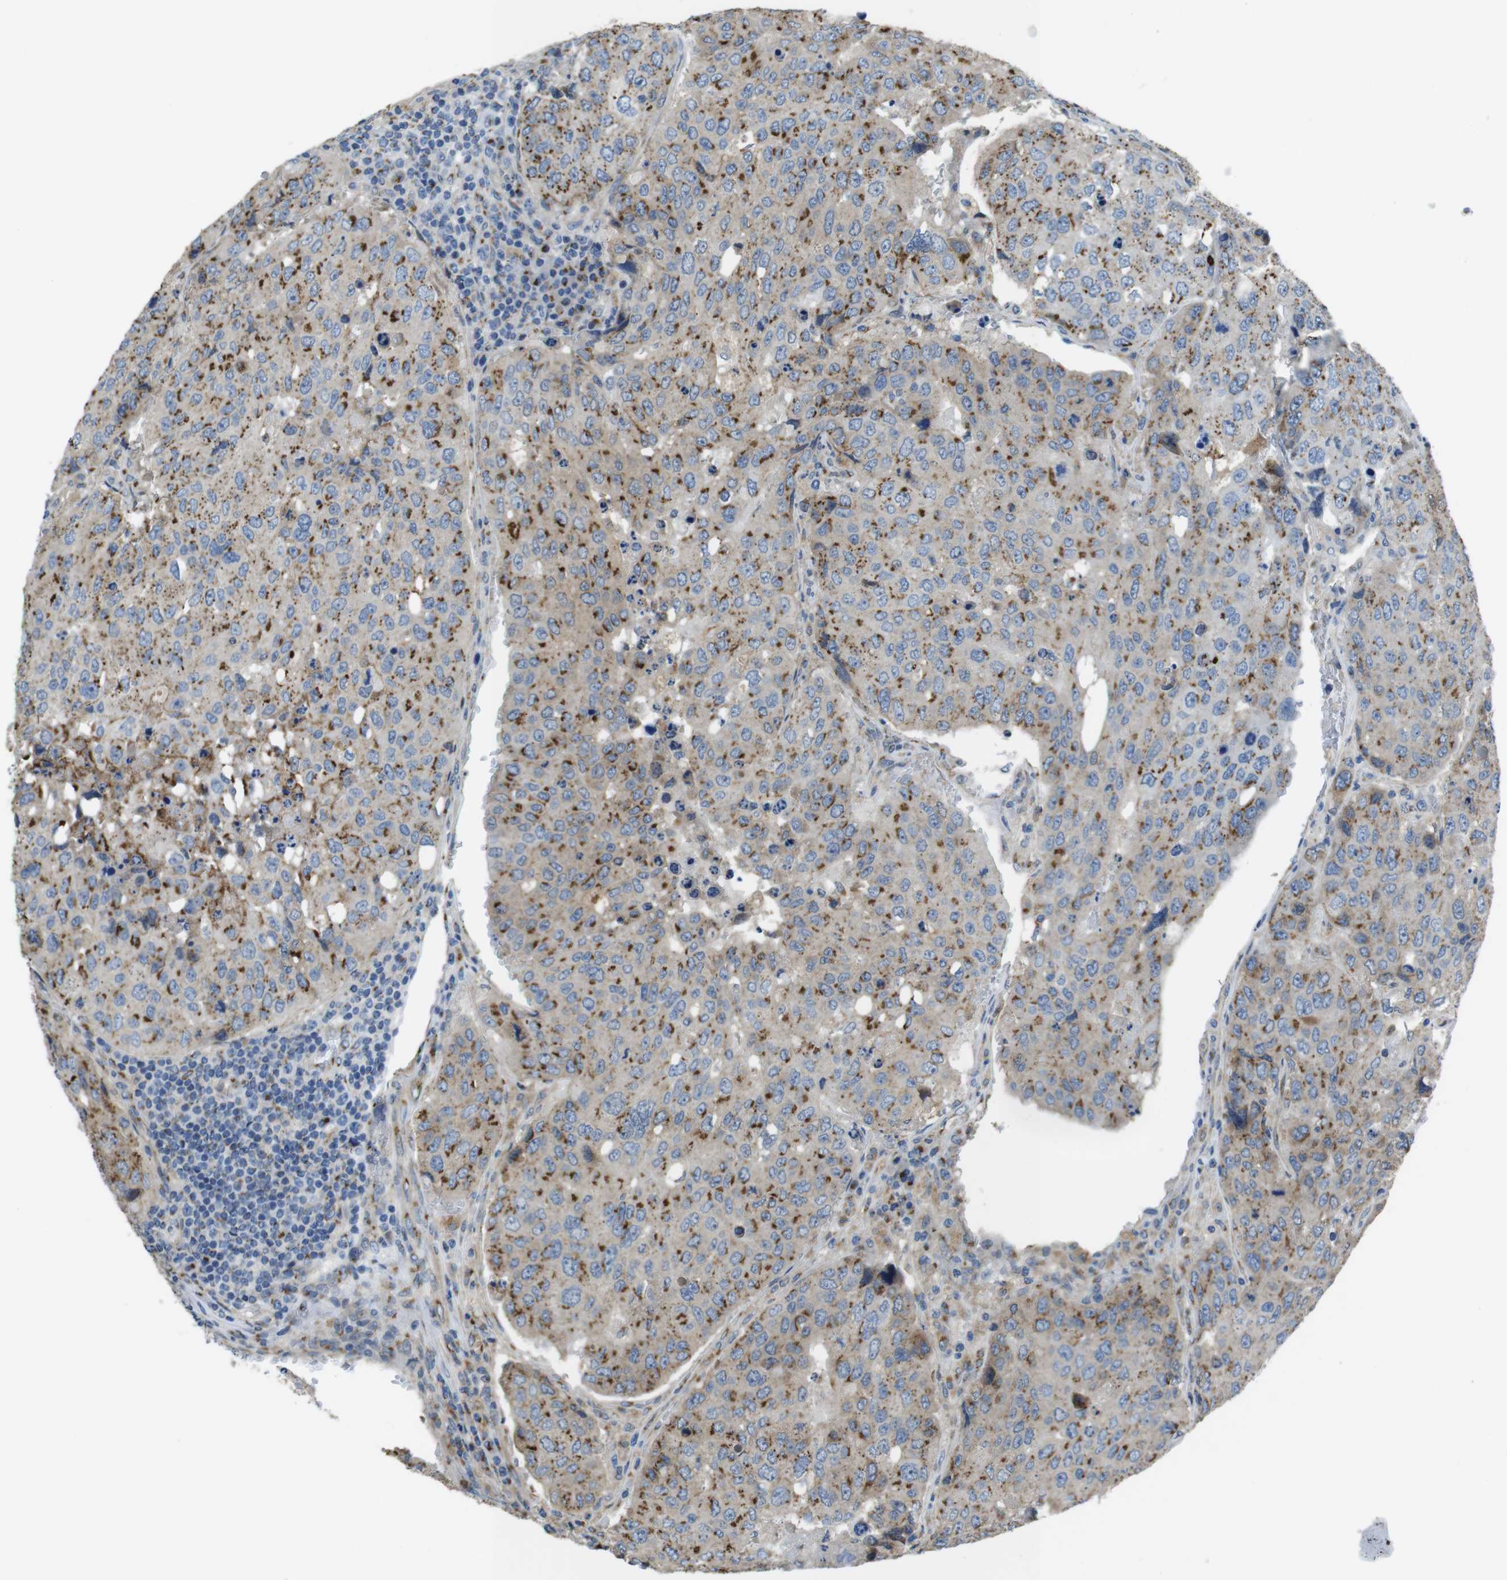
{"staining": {"intensity": "moderate", "quantity": "25%-75%", "location": "cytoplasmic/membranous"}, "tissue": "urothelial cancer", "cell_type": "Tumor cells", "image_type": "cancer", "snomed": [{"axis": "morphology", "description": "Urothelial carcinoma, High grade"}, {"axis": "topography", "description": "Lymph node"}, {"axis": "topography", "description": "Urinary bladder"}], "caption": "Immunohistochemistry (IHC) of high-grade urothelial carcinoma demonstrates medium levels of moderate cytoplasmic/membranous staining in about 25%-75% of tumor cells.", "gene": "RAB6A", "patient": {"sex": "male", "age": 51}}